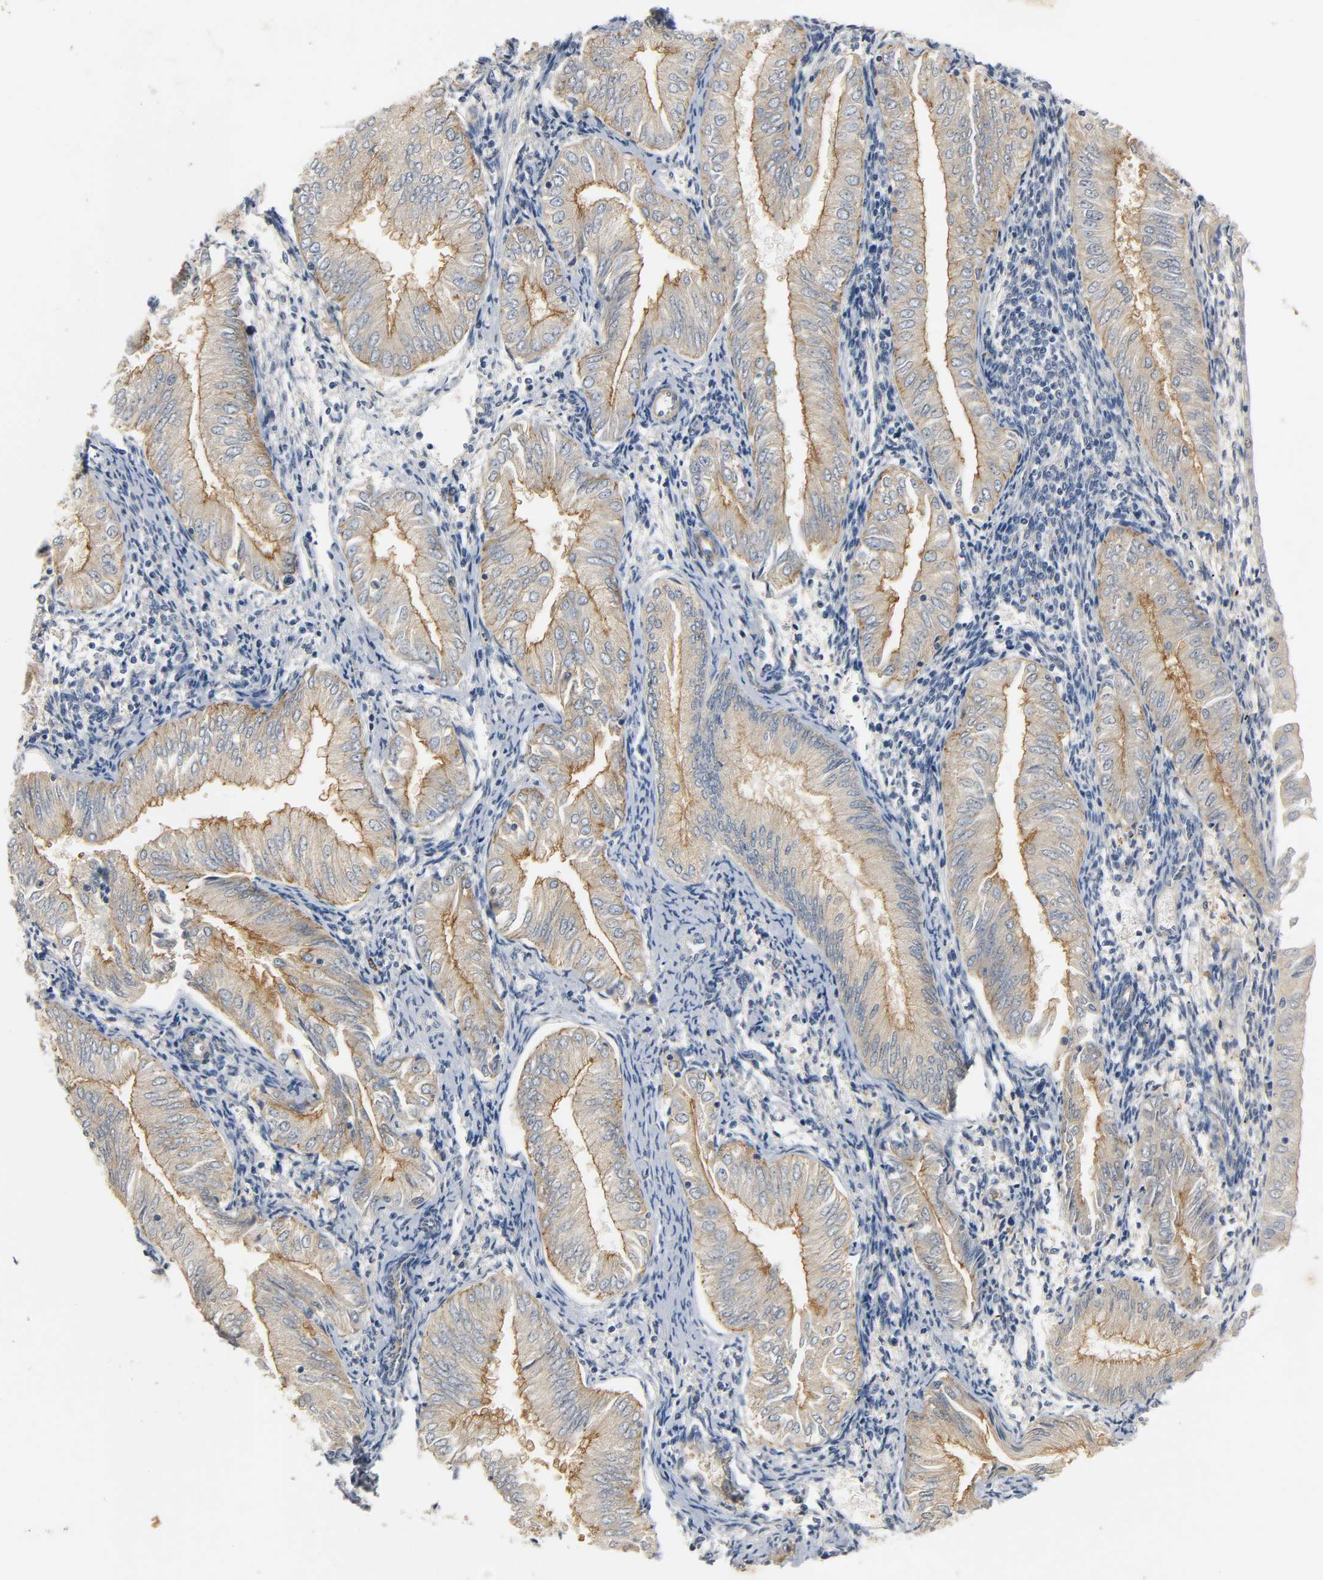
{"staining": {"intensity": "strong", "quantity": ">75%", "location": "cytoplasmic/membranous"}, "tissue": "endometrial cancer", "cell_type": "Tumor cells", "image_type": "cancer", "snomed": [{"axis": "morphology", "description": "Adenocarcinoma, NOS"}, {"axis": "topography", "description": "Endometrium"}], "caption": "A micrograph of human adenocarcinoma (endometrial) stained for a protein shows strong cytoplasmic/membranous brown staining in tumor cells. Immunohistochemistry stains the protein in brown and the nuclei are stained blue.", "gene": "ARPC1A", "patient": {"sex": "female", "age": 53}}